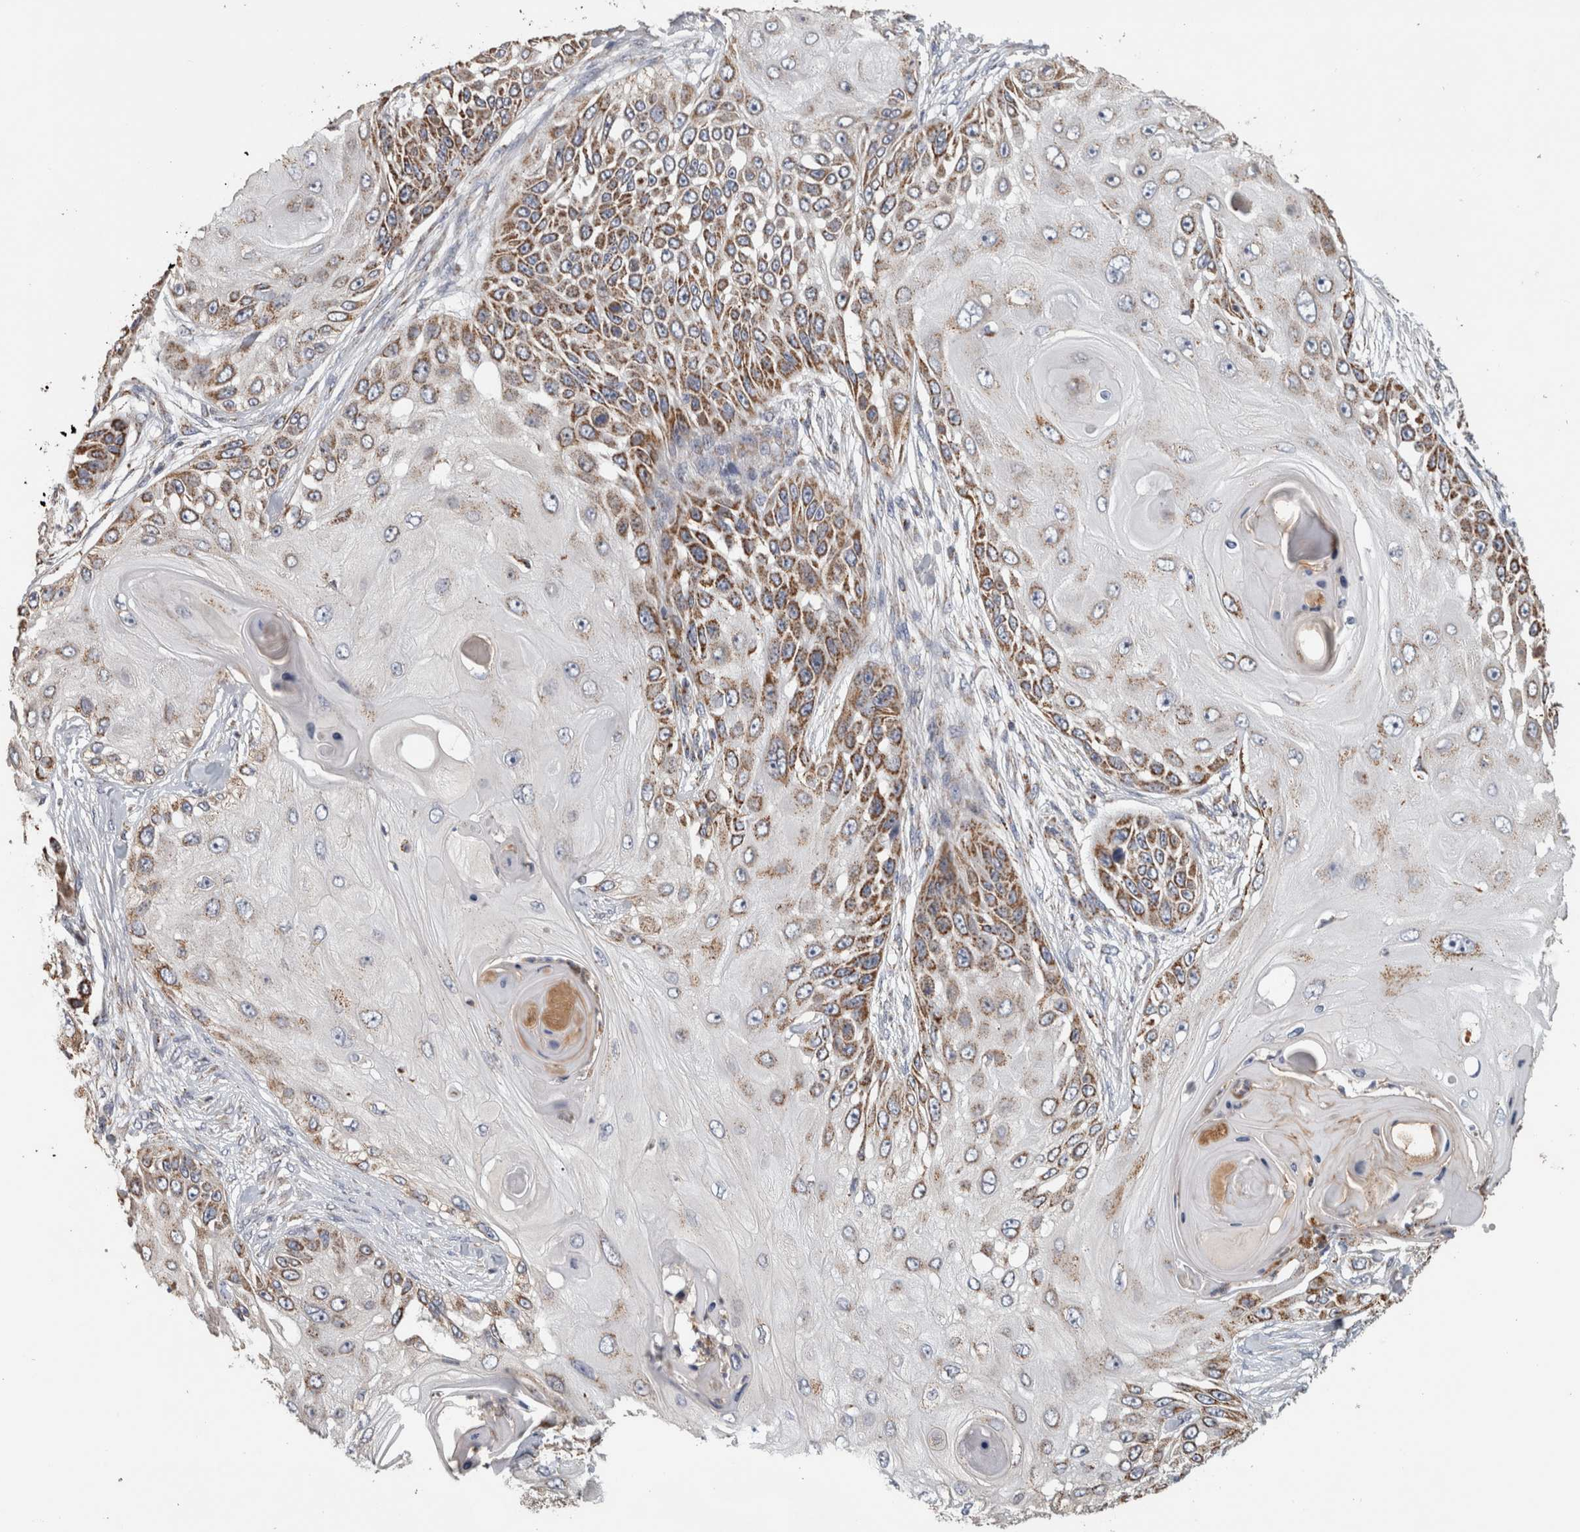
{"staining": {"intensity": "moderate", "quantity": ">75%", "location": "cytoplasmic/membranous"}, "tissue": "skin cancer", "cell_type": "Tumor cells", "image_type": "cancer", "snomed": [{"axis": "morphology", "description": "Squamous cell carcinoma, NOS"}, {"axis": "topography", "description": "Skin"}], "caption": "Skin cancer (squamous cell carcinoma) stained with a protein marker displays moderate staining in tumor cells.", "gene": "ST8SIA1", "patient": {"sex": "female", "age": 44}}